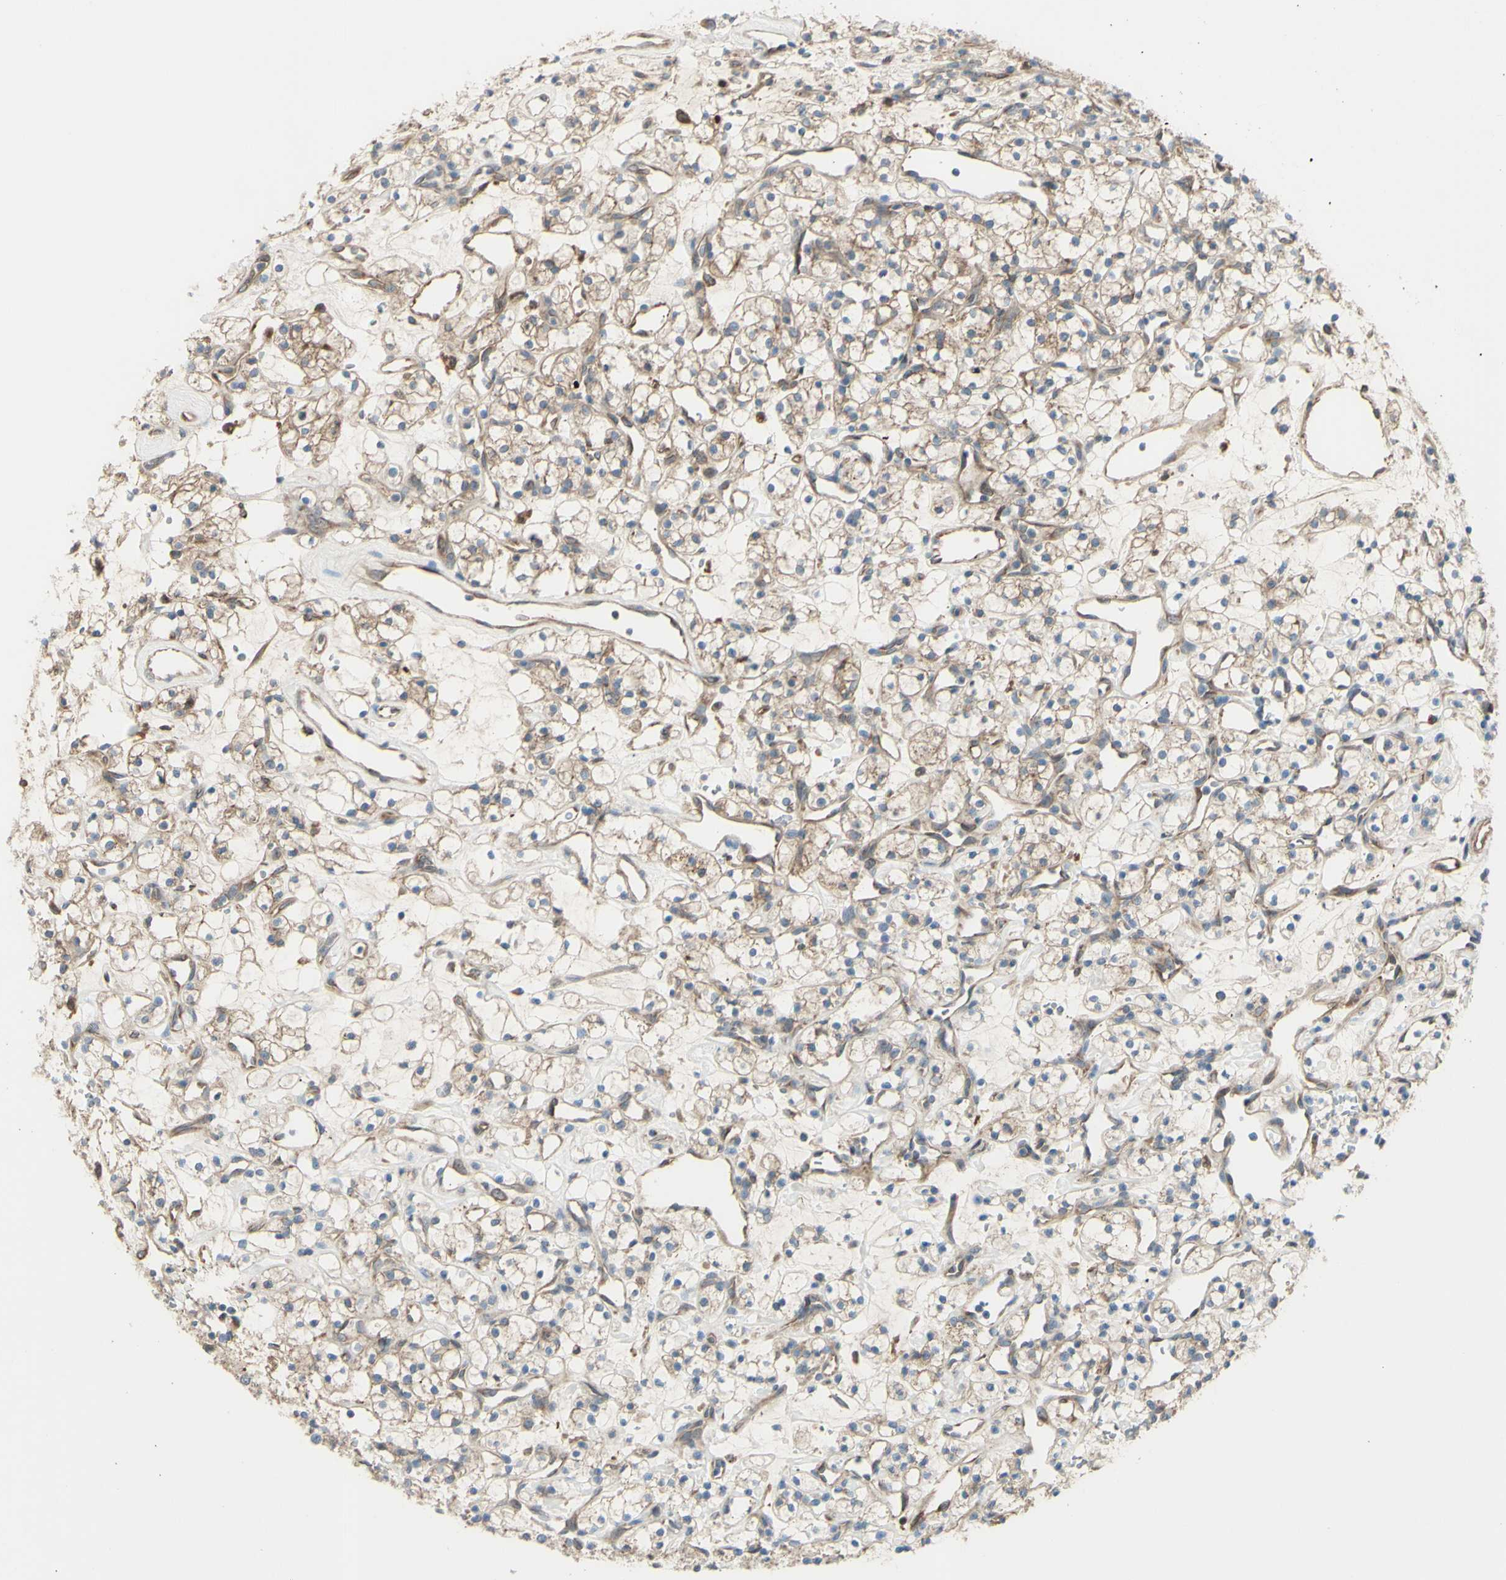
{"staining": {"intensity": "weak", "quantity": "25%-75%", "location": "cytoplasmic/membranous"}, "tissue": "renal cancer", "cell_type": "Tumor cells", "image_type": "cancer", "snomed": [{"axis": "morphology", "description": "Adenocarcinoma, NOS"}, {"axis": "topography", "description": "Kidney"}], "caption": "Tumor cells demonstrate weak cytoplasmic/membranous expression in approximately 25%-75% of cells in renal cancer (adenocarcinoma).", "gene": "IGSF9B", "patient": {"sex": "female", "age": 60}}